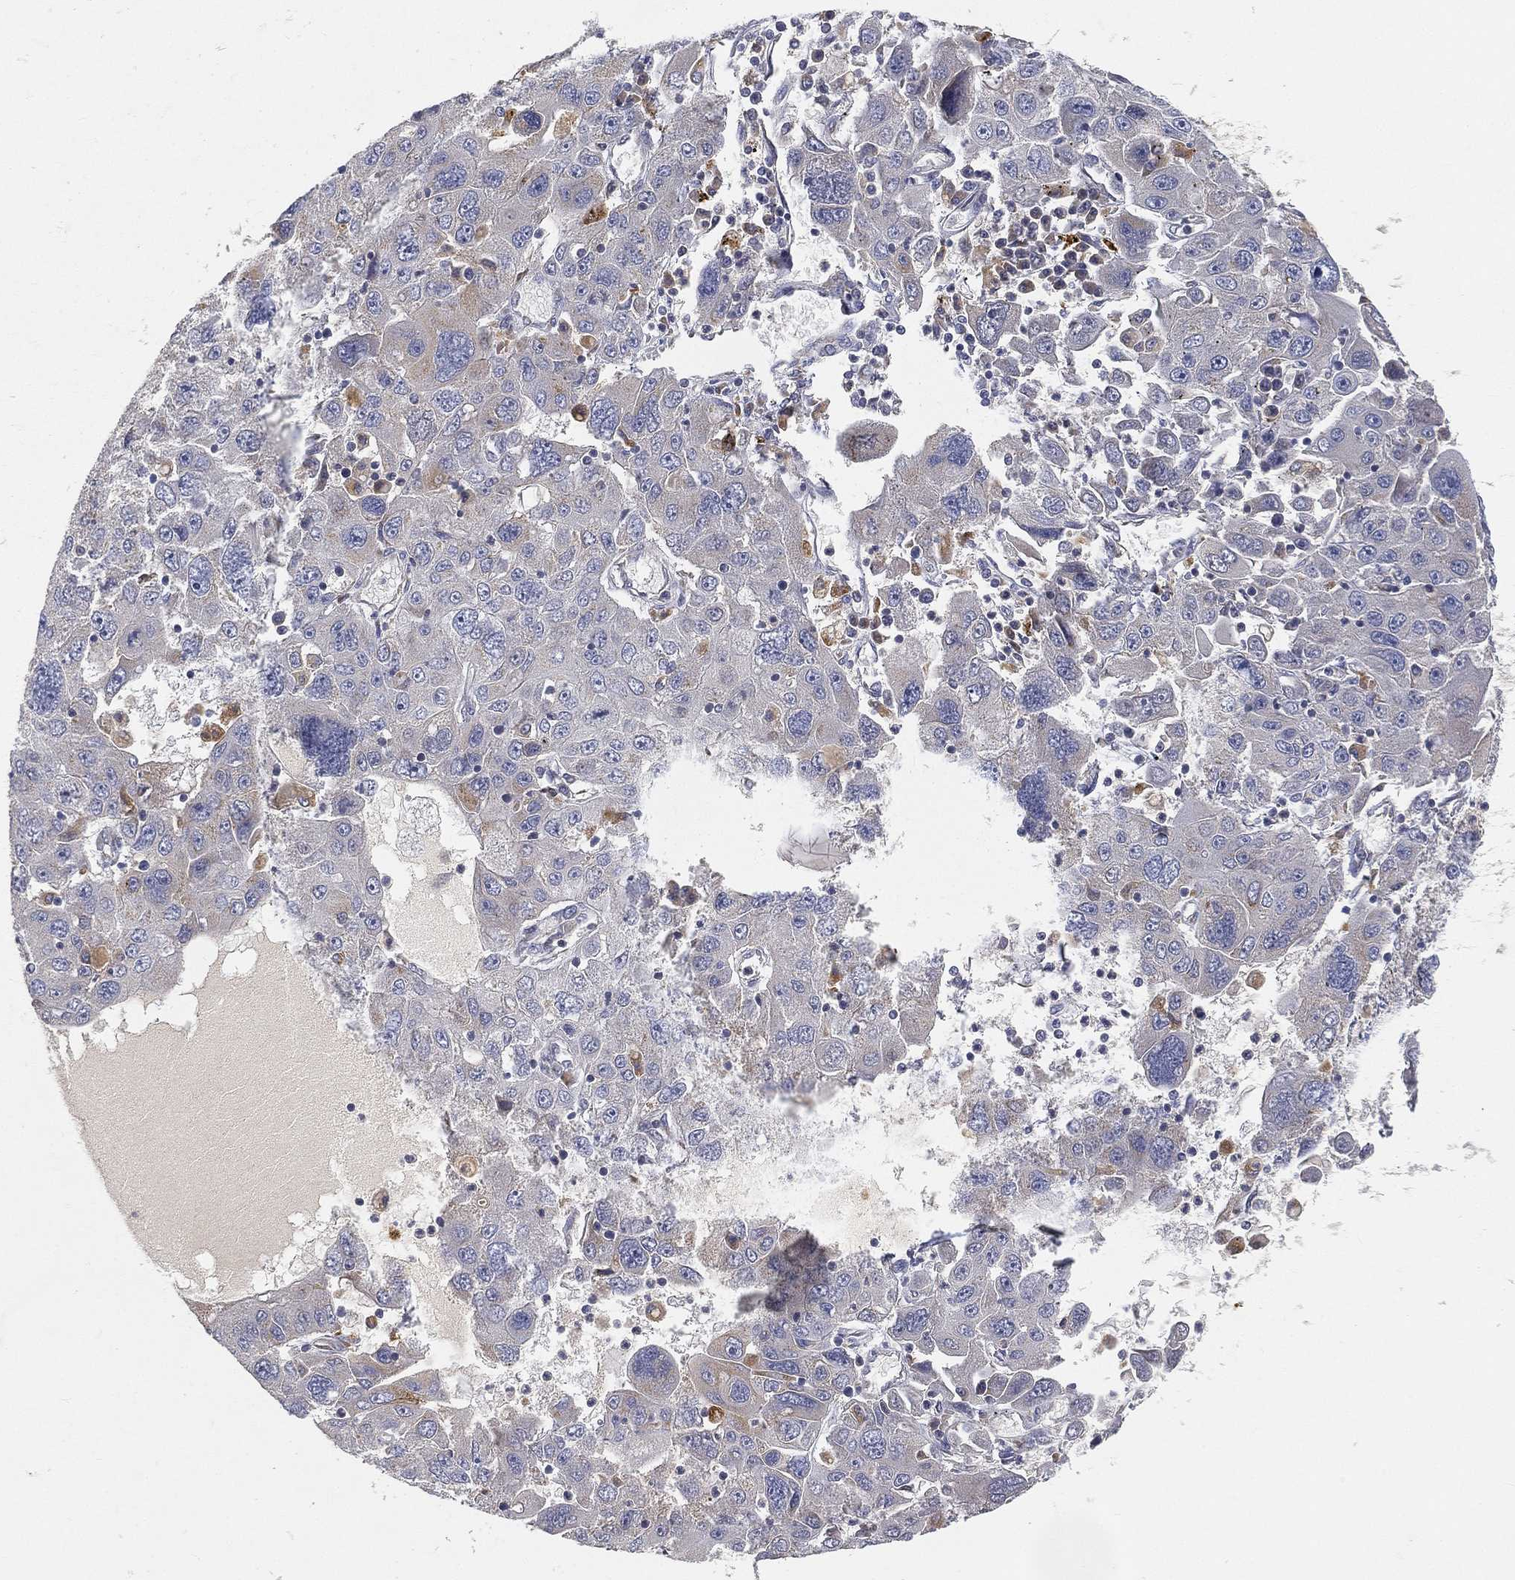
{"staining": {"intensity": "negative", "quantity": "none", "location": "none"}, "tissue": "stomach cancer", "cell_type": "Tumor cells", "image_type": "cancer", "snomed": [{"axis": "morphology", "description": "Adenocarcinoma, NOS"}, {"axis": "topography", "description": "Stomach"}], "caption": "Immunohistochemistry (IHC) micrograph of adenocarcinoma (stomach) stained for a protein (brown), which shows no staining in tumor cells.", "gene": "CTSL", "patient": {"sex": "male", "age": 56}}